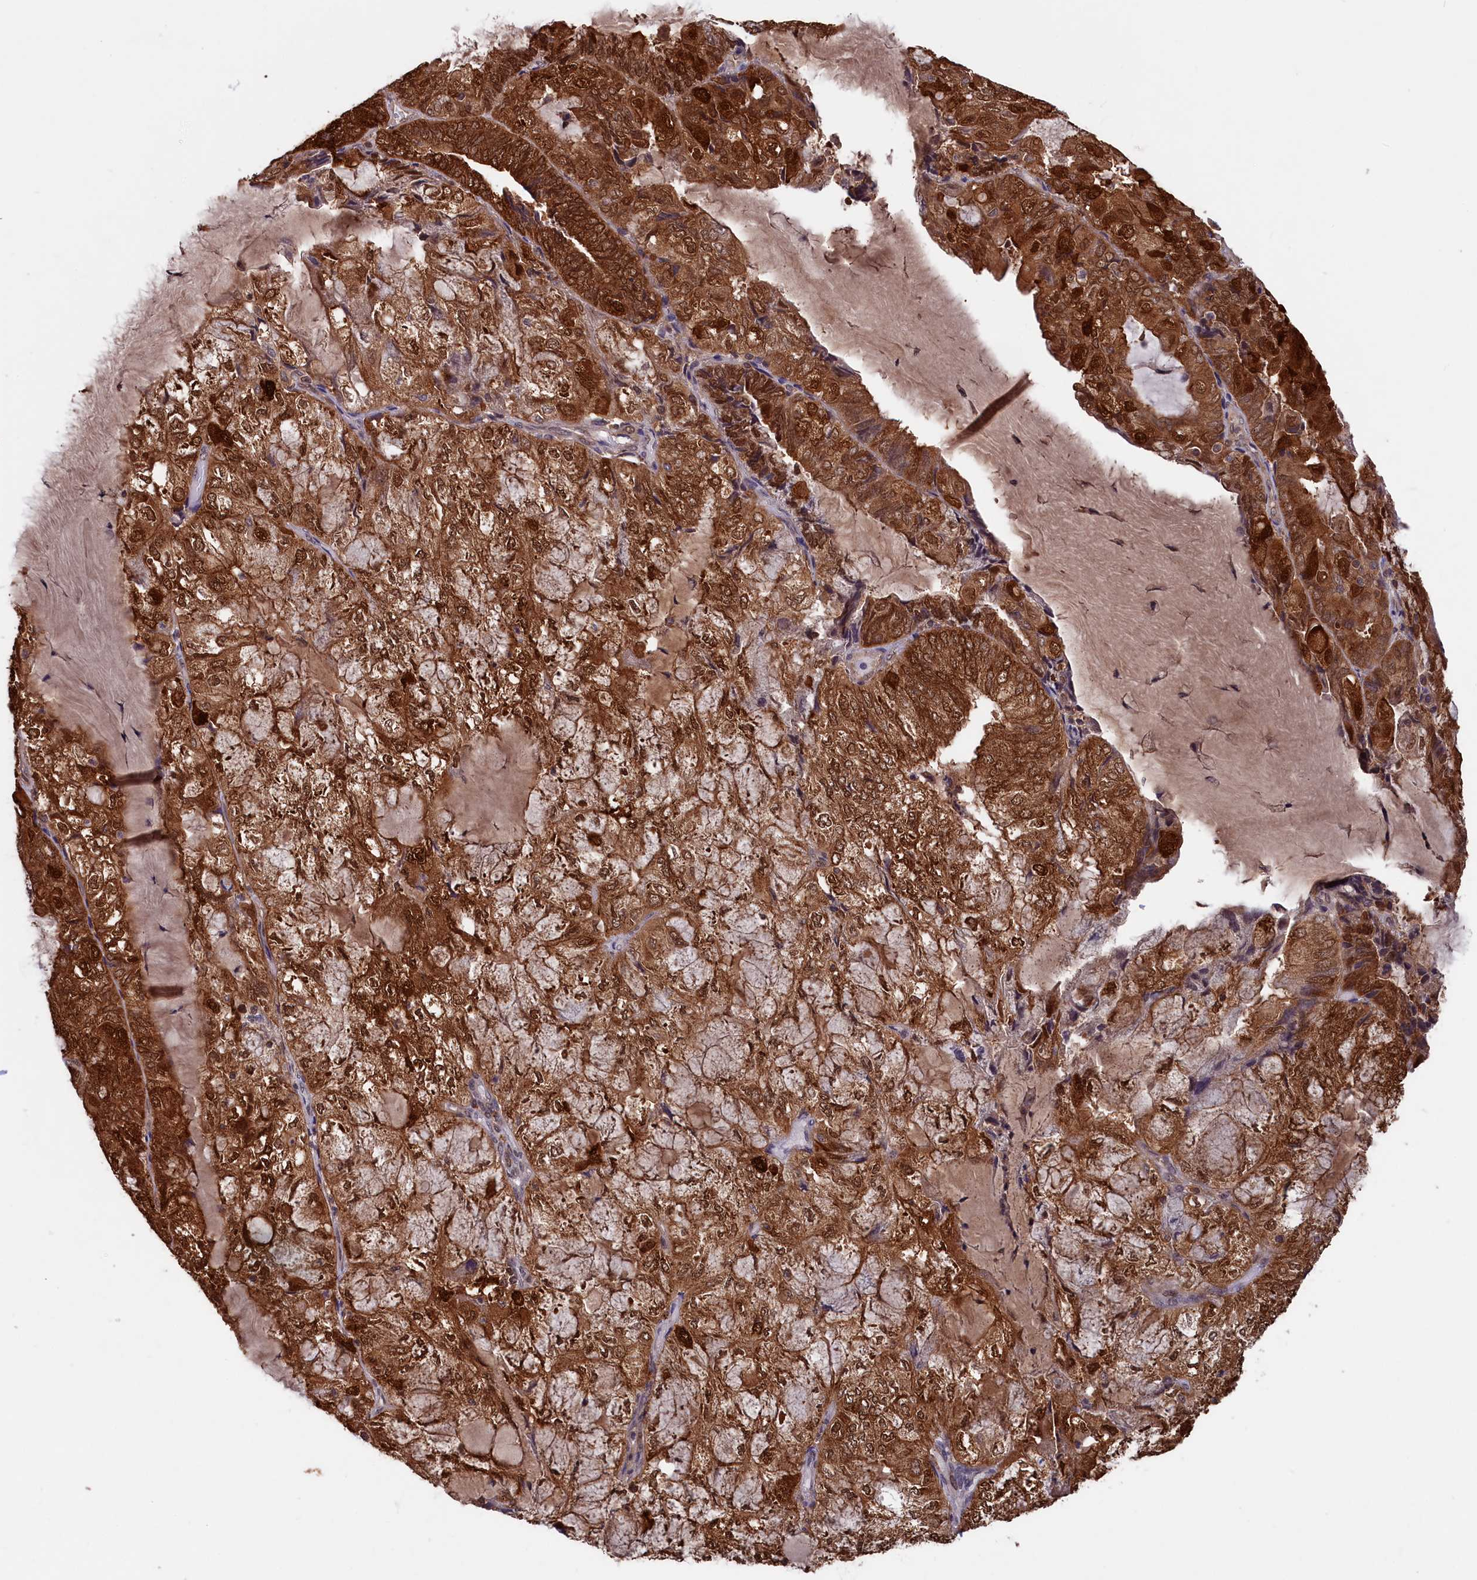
{"staining": {"intensity": "strong", "quantity": ">75%", "location": "cytoplasmic/membranous,nuclear"}, "tissue": "endometrial cancer", "cell_type": "Tumor cells", "image_type": "cancer", "snomed": [{"axis": "morphology", "description": "Adenocarcinoma, NOS"}, {"axis": "topography", "description": "Endometrium"}], "caption": "A brown stain labels strong cytoplasmic/membranous and nuclear expression of a protein in endometrial cancer tumor cells.", "gene": "JPT2", "patient": {"sex": "female", "age": 81}}